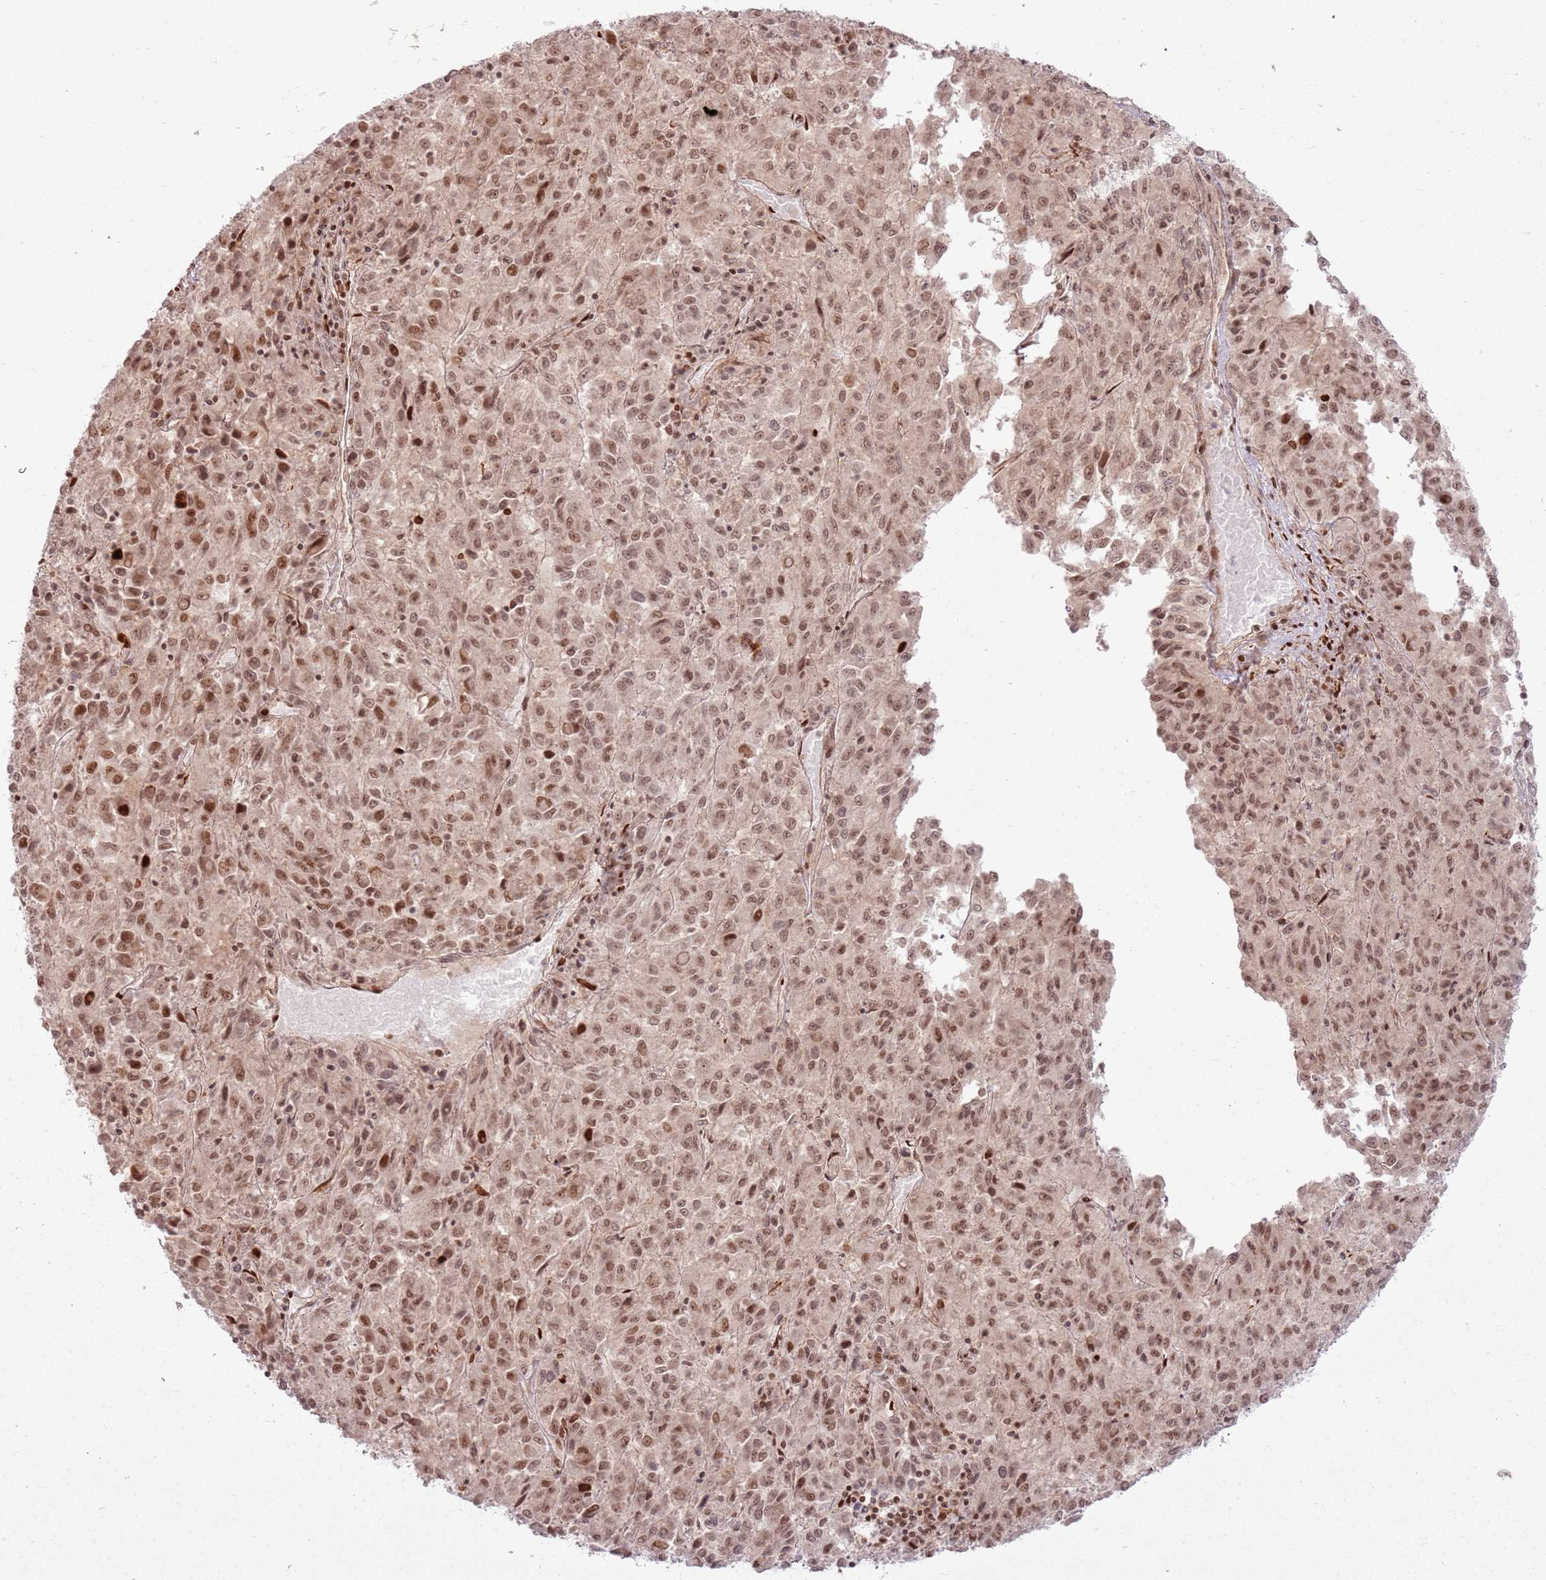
{"staining": {"intensity": "moderate", "quantity": ">75%", "location": "nuclear"}, "tissue": "melanoma", "cell_type": "Tumor cells", "image_type": "cancer", "snomed": [{"axis": "morphology", "description": "Malignant melanoma, Metastatic site"}, {"axis": "topography", "description": "Lung"}], "caption": "The immunohistochemical stain labels moderate nuclear expression in tumor cells of malignant melanoma (metastatic site) tissue.", "gene": "KLHL36", "patient": {"sex": "male", "age": 64}}